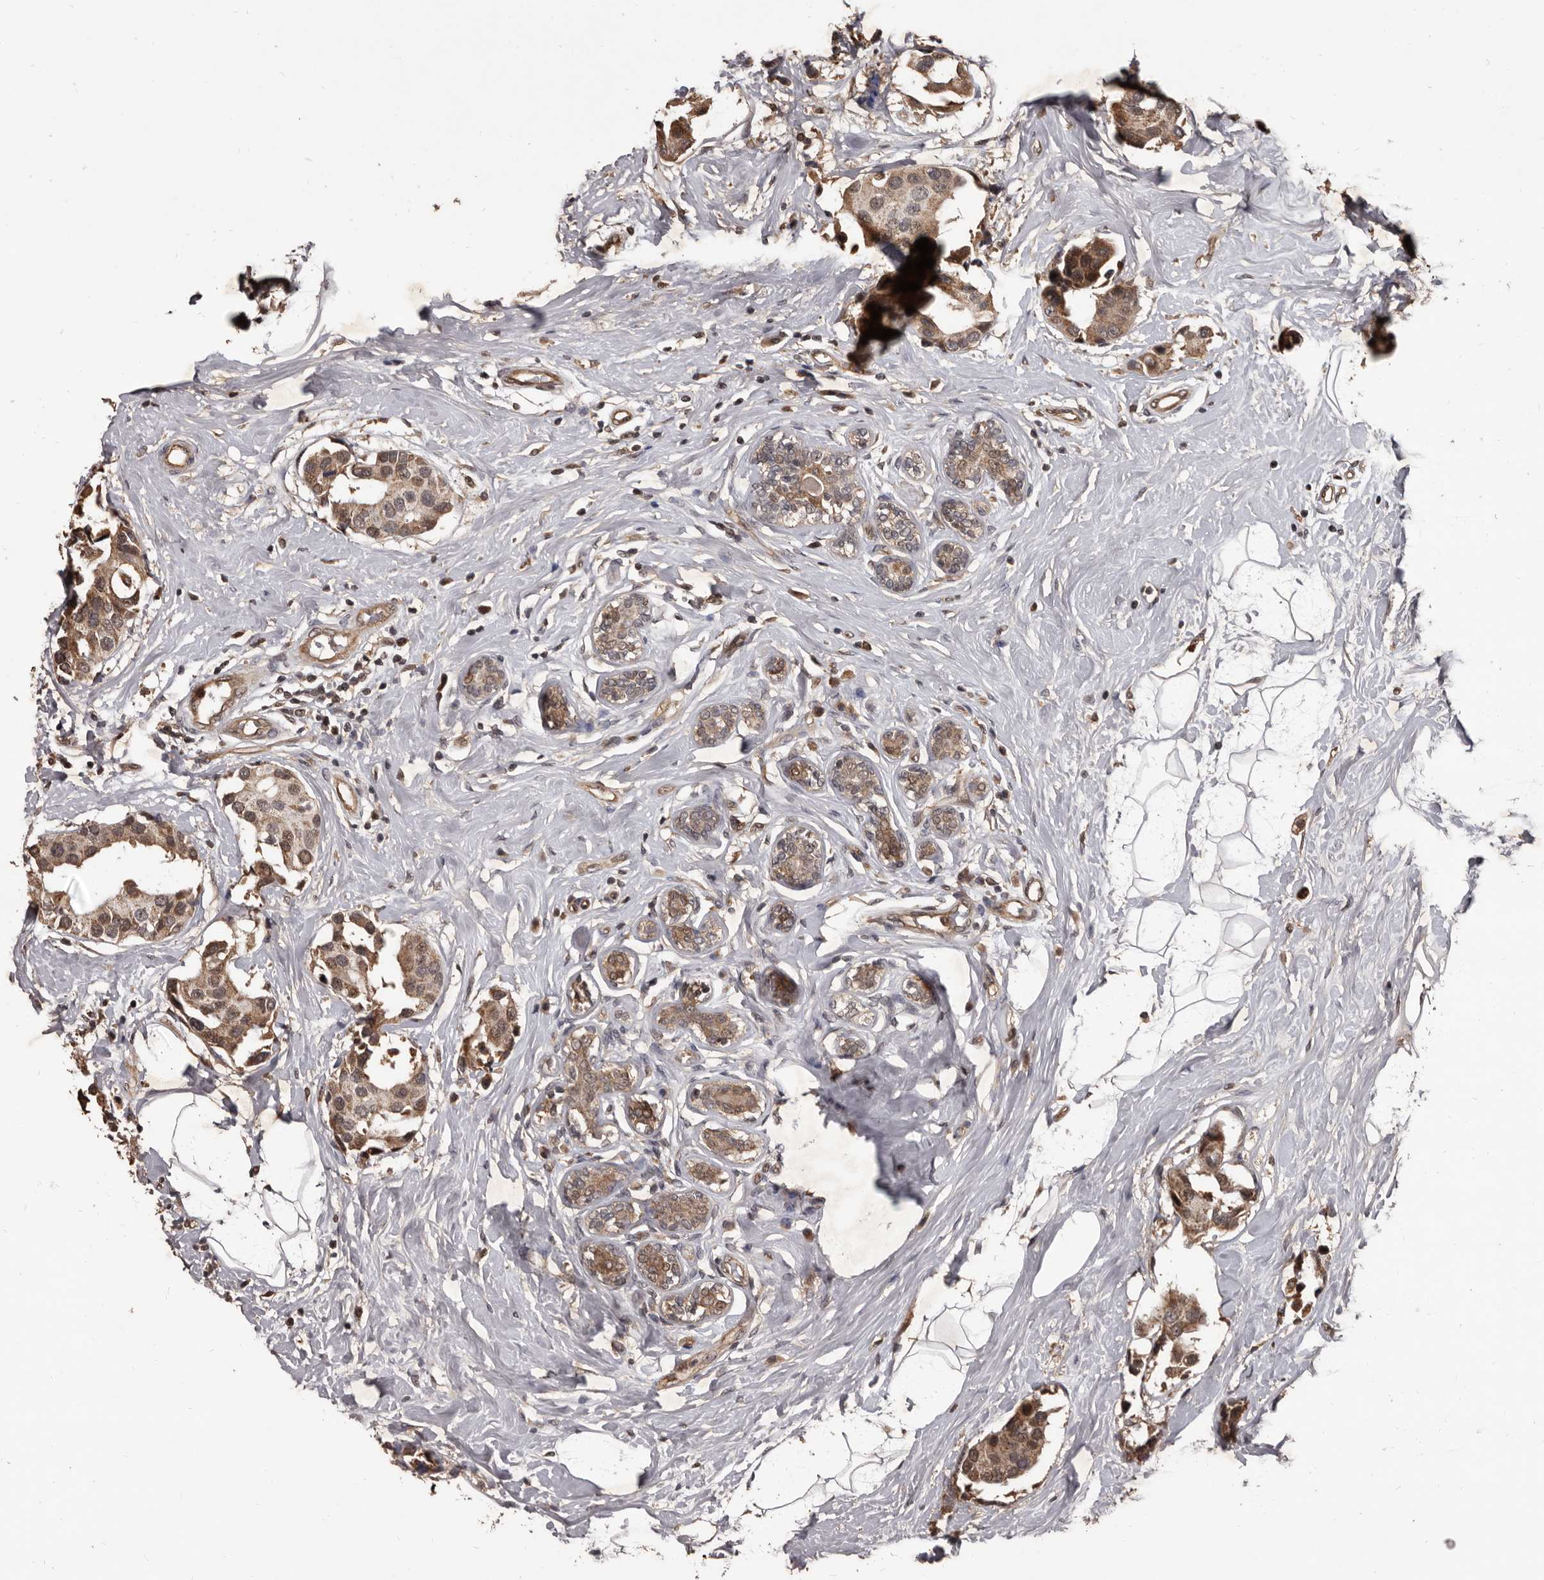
{"staining": {"intensity": "moderate", "quantity": ">75%", "location": "cytoplasmic/membranous"}, "tissue": "breast cancer", "cell_type": "Tumor cells", "image_type": "cancer", "snomed": [{"axis": "morphology", "description": "Normal tissue, NOS"}, {"axis": "morphology", "description": "Duct carcinoma"}, {"axis": "topography", "description": "Breast"}], "caption": "Immunohistochemistry (IHC) histopathology image of neoplastic tissue: human intraductal carcinoma (breast) stained using immunohistochemistry (IHC) displays medium levels of moderate protein expression localized specifically in the cytoplasmic/membranous of tumor cells, appearing as a cytoplasmic/membranous brown color.", "gene": "AHR", "patient": {"sex": "female", "age": 39}}